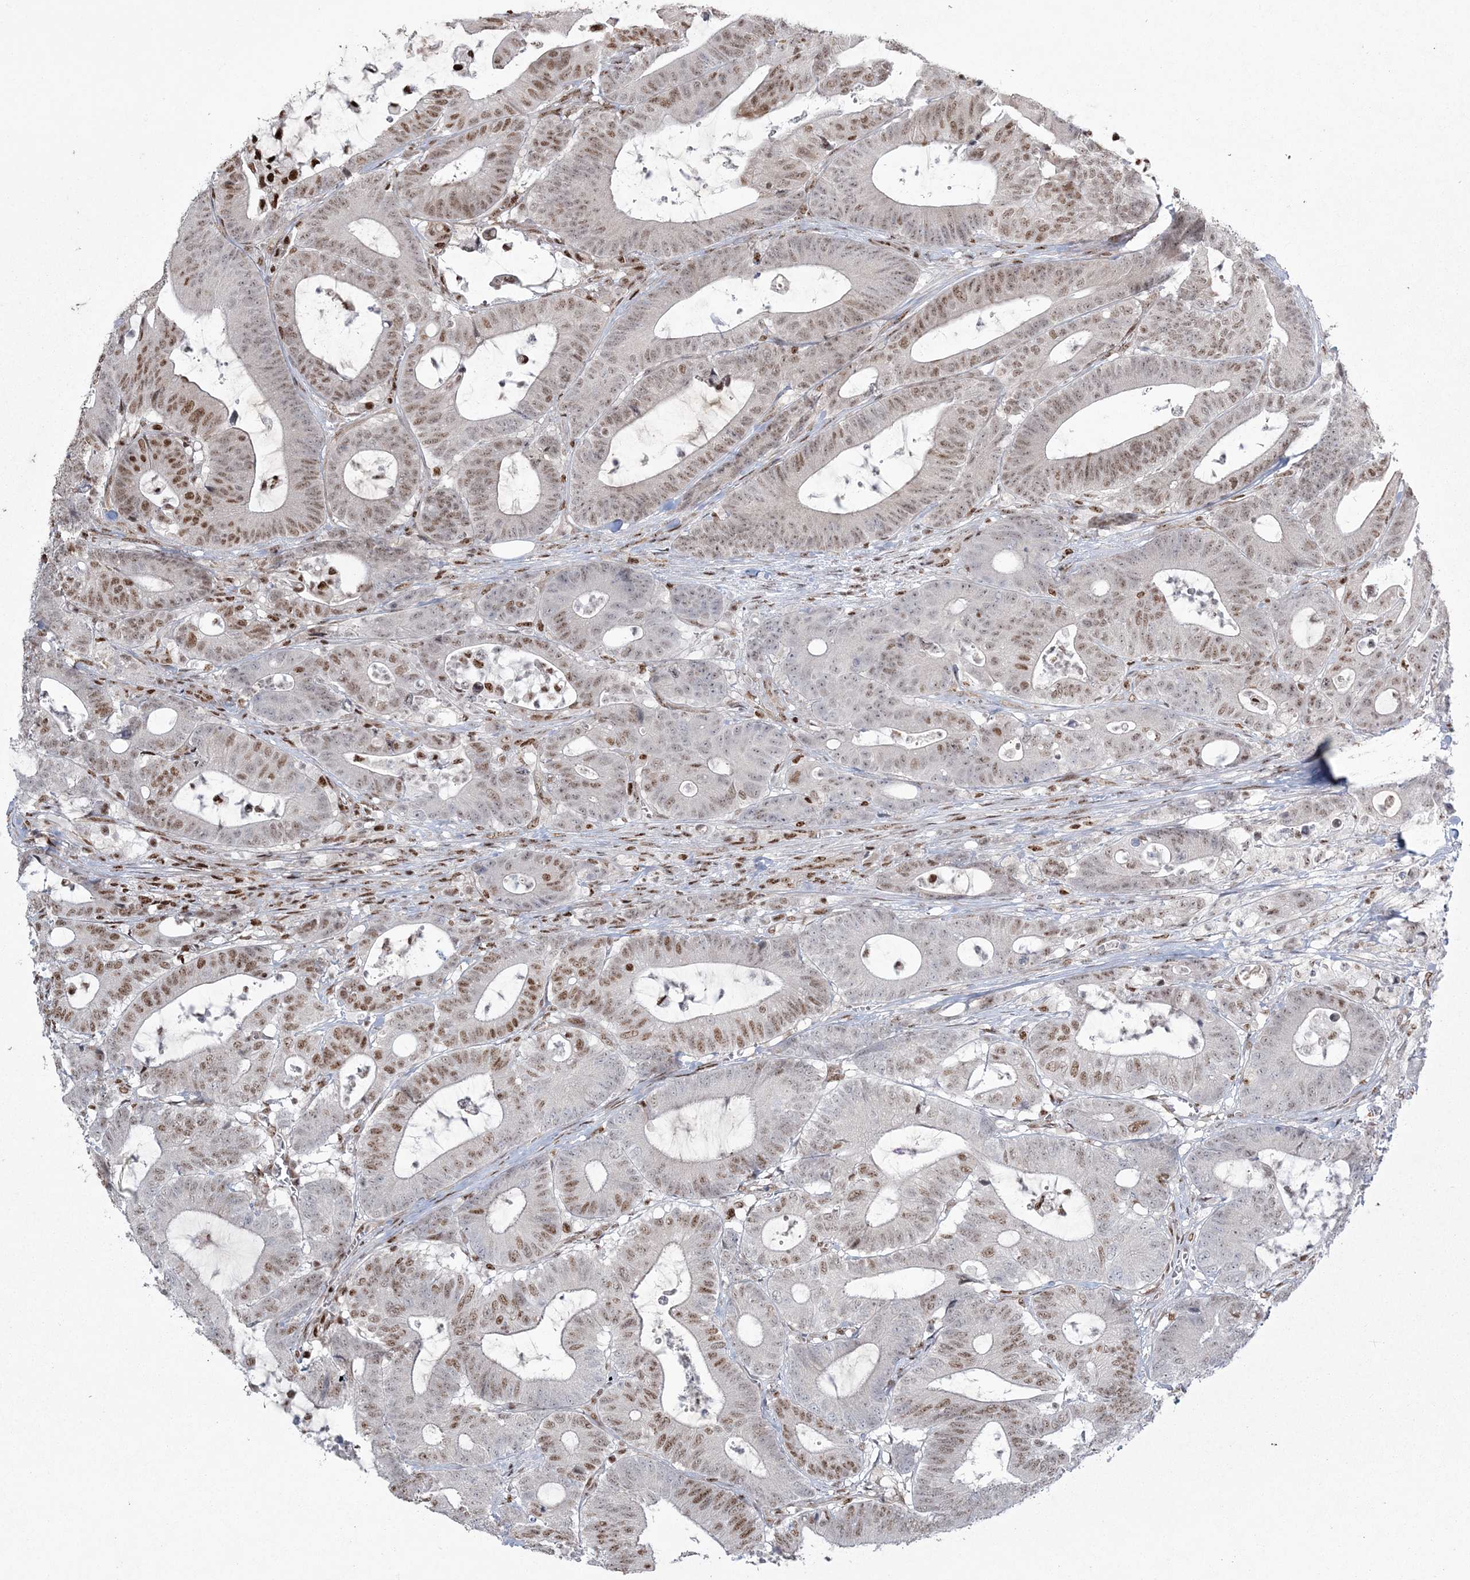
{"staining": {"intensity": "moderate", "quantity": ">75%", "location": "nuclear"}, "tissue": "colorectal cancer", "cell_type": "Tumor cells", "image_type": "cancer", "snomed": [{"axis": "morphology", "description": "Adenocarcinoma, NOS"}, {"axis": "topography", "description": "Colon"}], "caption": "Colorectal cancer (adenocarcinoma) stained with DAB (3,3'-diaminobenzidine) IHC demonstrates medium levels of moderate nuclear staining in approximately >75% of tumor cells. Immunohistochemistry stains the protein in brown and the nuclei are stained blue.", "gene": "RBM17", "patient": {"sex": "female", "age": 84}}